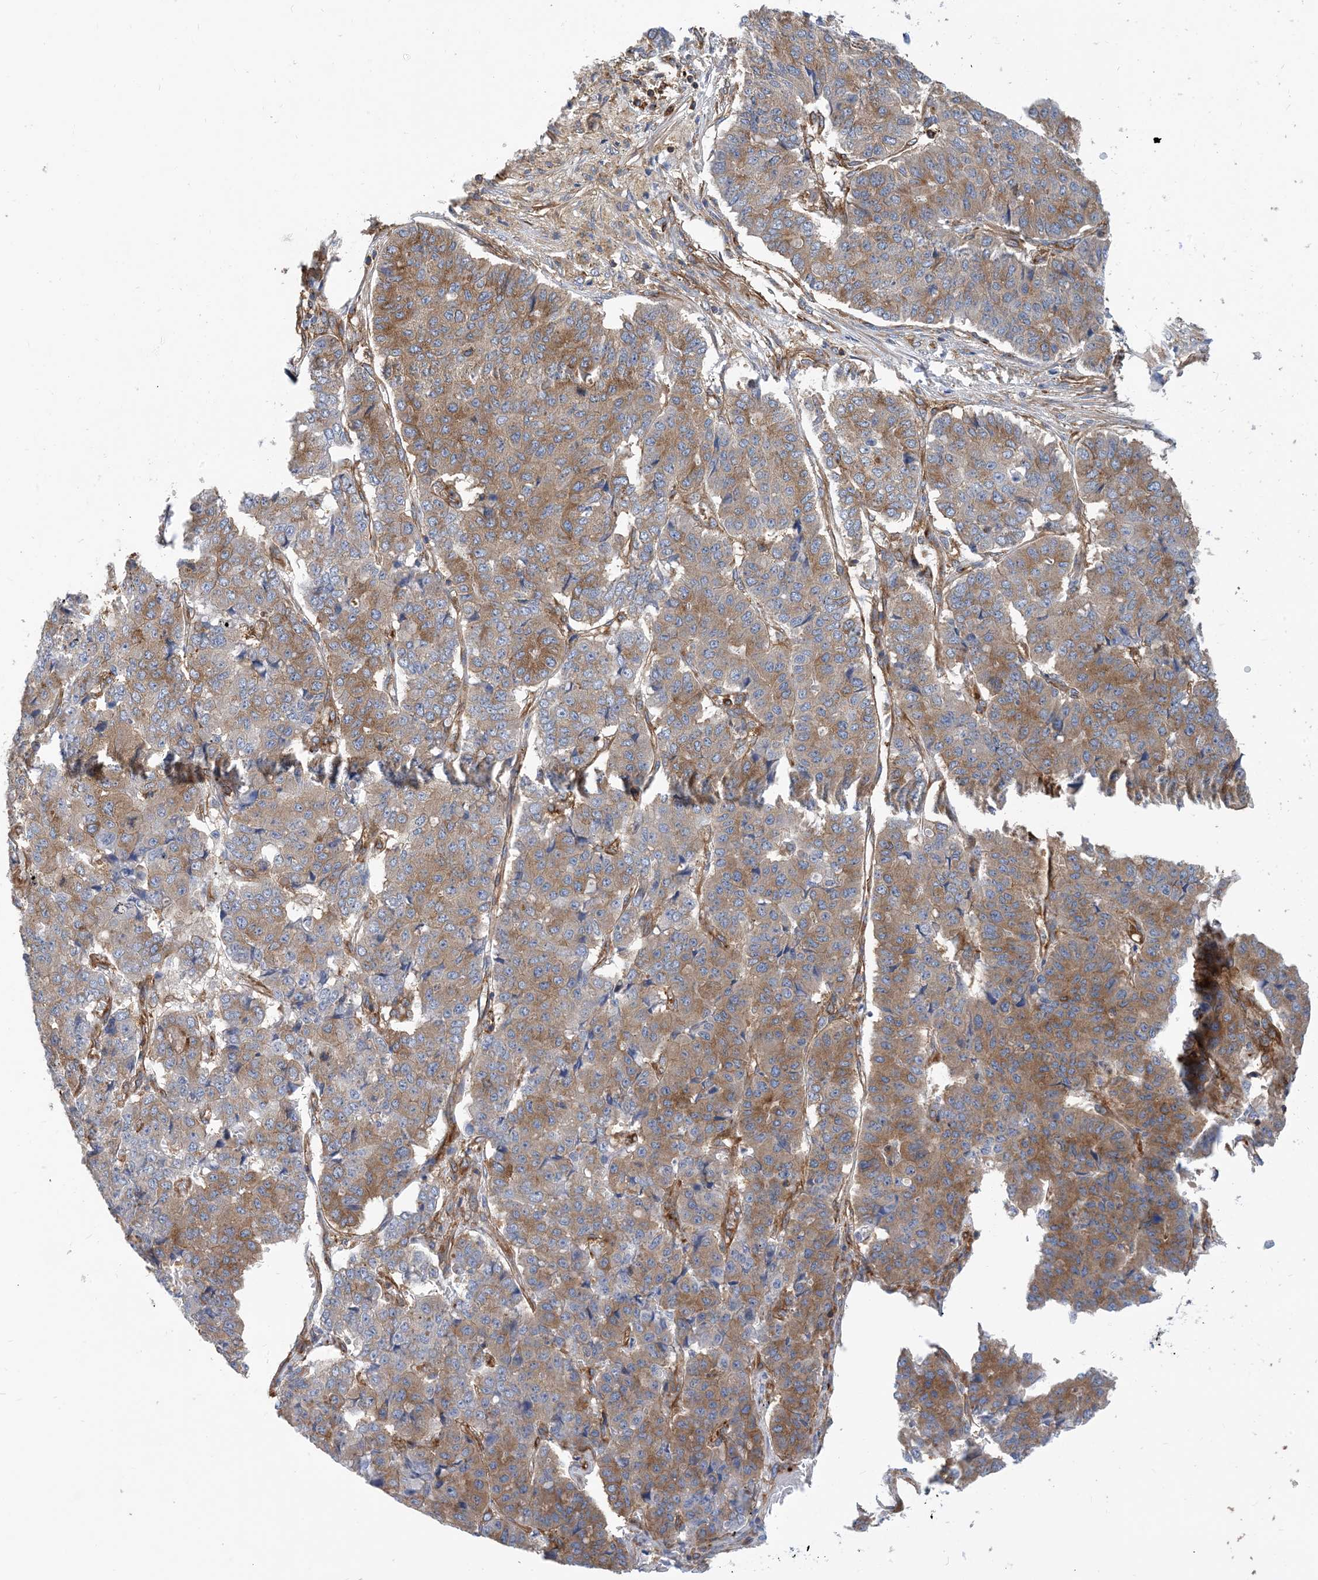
{"staining": {"intensity": "moderate", "quantity": "<25%", "location": "cytoplasmic/membranous"}, "tissue": "pancreatic cancer", "cell_type": "Tumor cells", "image_type": "cancer", "snomed": [{"axis": "morphology", "description": "Adenocarcinoma, NOS"}, {"axis": "topography", "description": "Pancreas"}], "caption": "A micrograph of human pancreatic cancer stained for a protein demonstrates moderate cytoplasmic/membranous brown staining in tumor cells. (DAB (3,3'-diaminobenzidine) = brown stain, brightfield microscopy at high magnification).", "gene": "DYNC1LI1", "patient": {"sex": "male", "age": 50}}